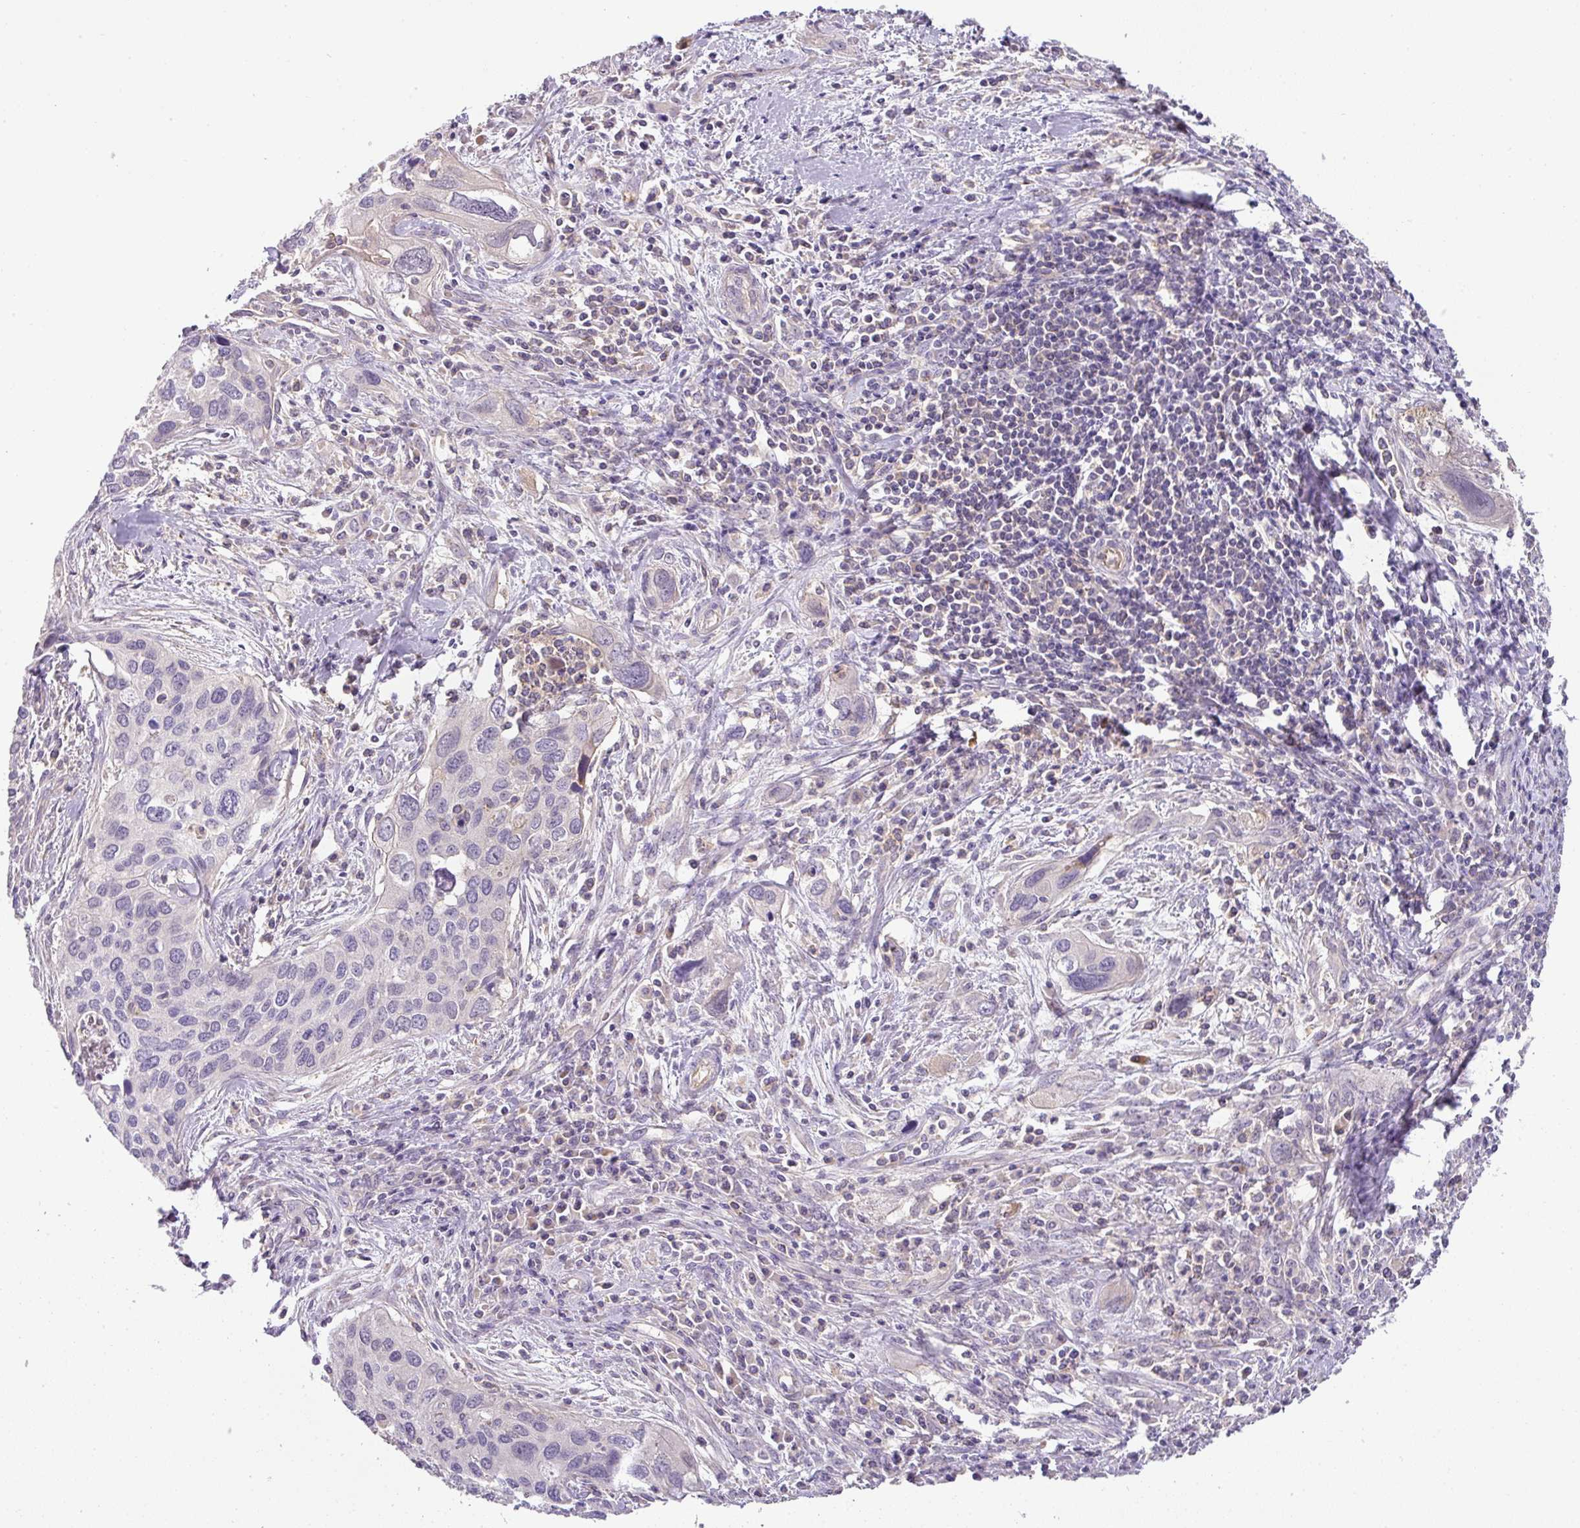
{"staining": {"intensity": "negative", "quantity": "none", "location": "none"}, "tissue": "cervical cancer", "cell_type": "Tumor cells", "image_type": "cancer", "snomed": [{"axis": "morphology", "description": "Squamous cell carcinoma, NOS"}, {"axis": "topography", "description": "Cervix"}], "caption": "An immunohistochemistry photomicrograph of squamous cell carcinoma (cervical) is shown. There is no staining in tumor cells of squamous cell carcinoma (cervical). (Stains: DAB immunohistochemistry with hematoxylin counter stain, Microscopy: brightfield microscopy at high magnification).", "gene": "HOXC13", "patient": {"sex": "female", "age": 55}}